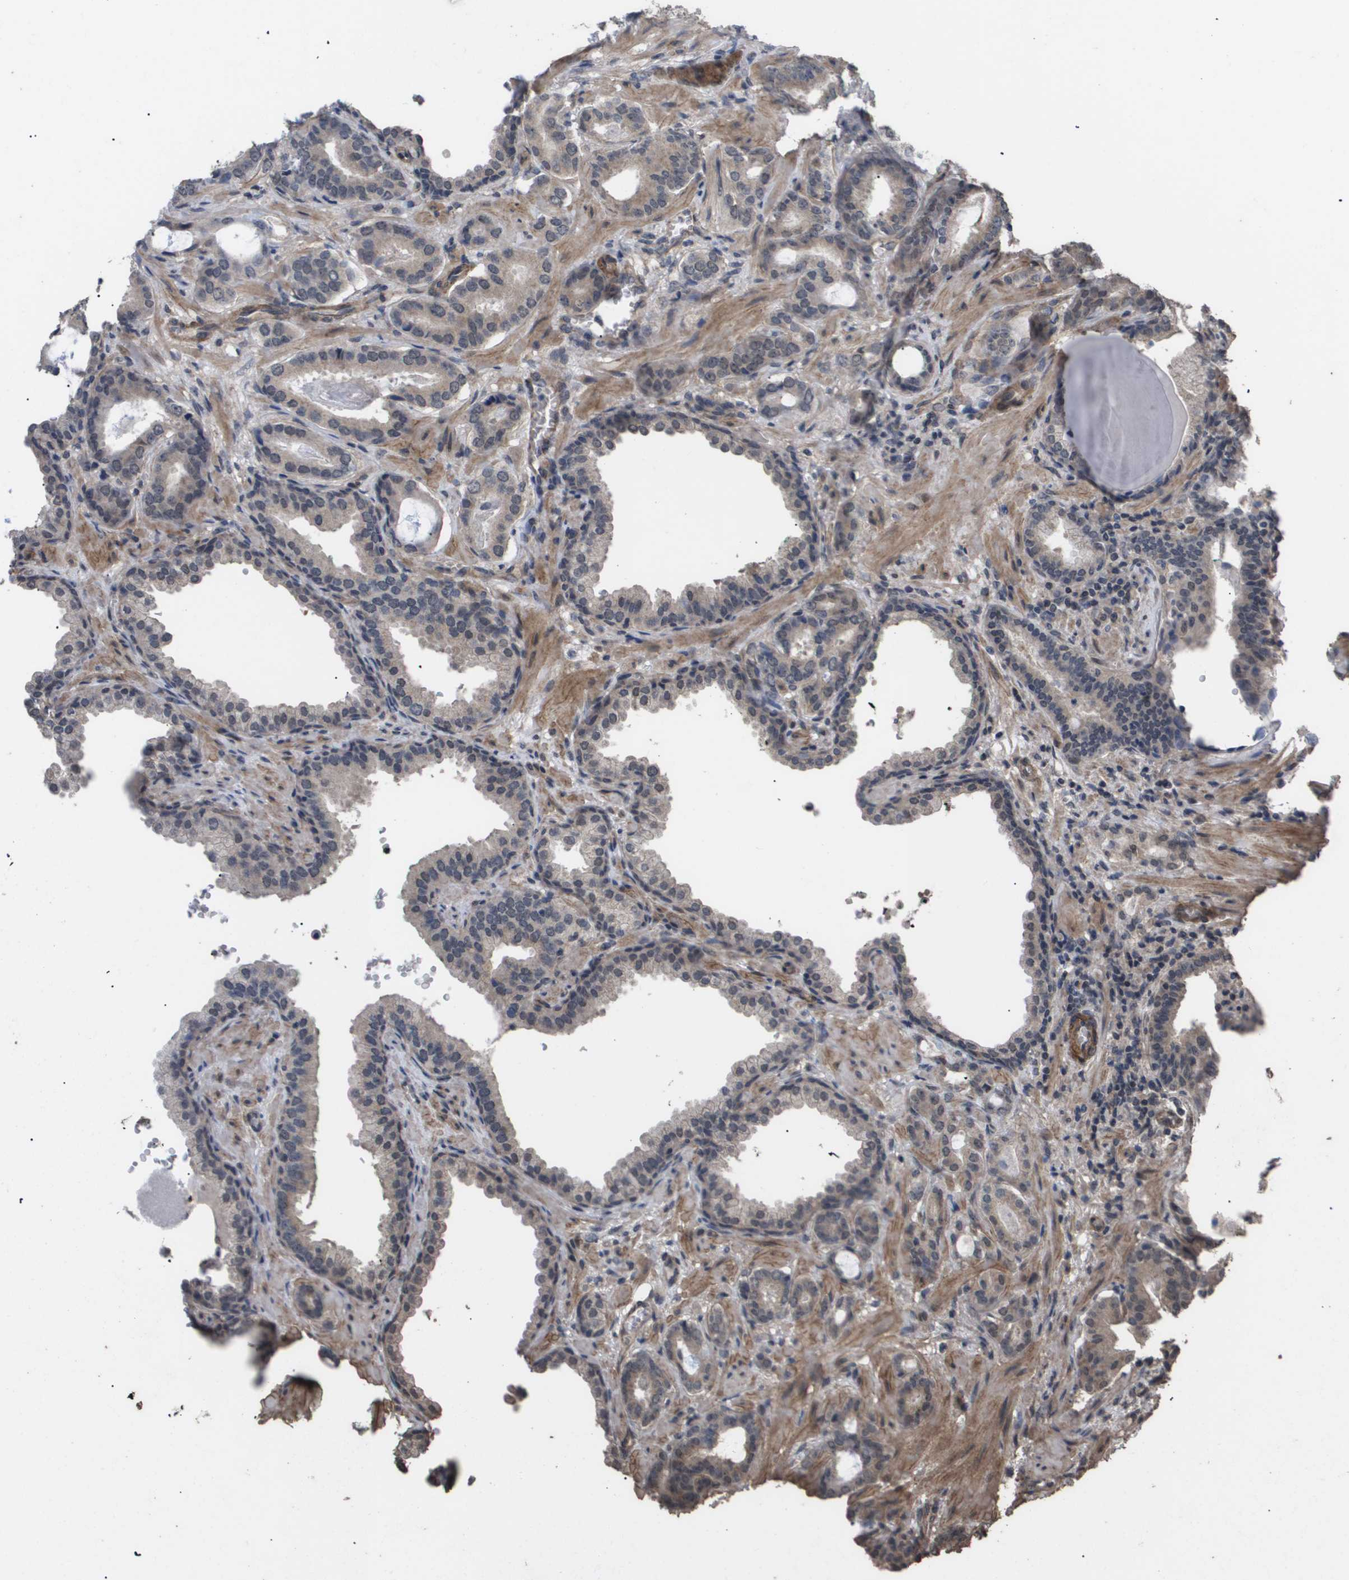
{"staining": {"intensity": "weak", "quantity": ">75%", "location": "cytoplasmic/membranous"}, "tissue": "prostate cancer", "cell_type": "Tumor cells", "image_type": "cancer", "snomed": [{"axis": "morphology", "description": "Adenocarcinoma, Low grade"}, {"axis": "topography", "description": "Prostate"}], "caption": "Immunohistochemical staining of human prostate low-grade adenocarcinoma exhibits weak cytoplasmic/membranous protein expression in about >75% of tumor cells.", "gene": "CUL5", "patient": {"sex": "male", "age": 53}}